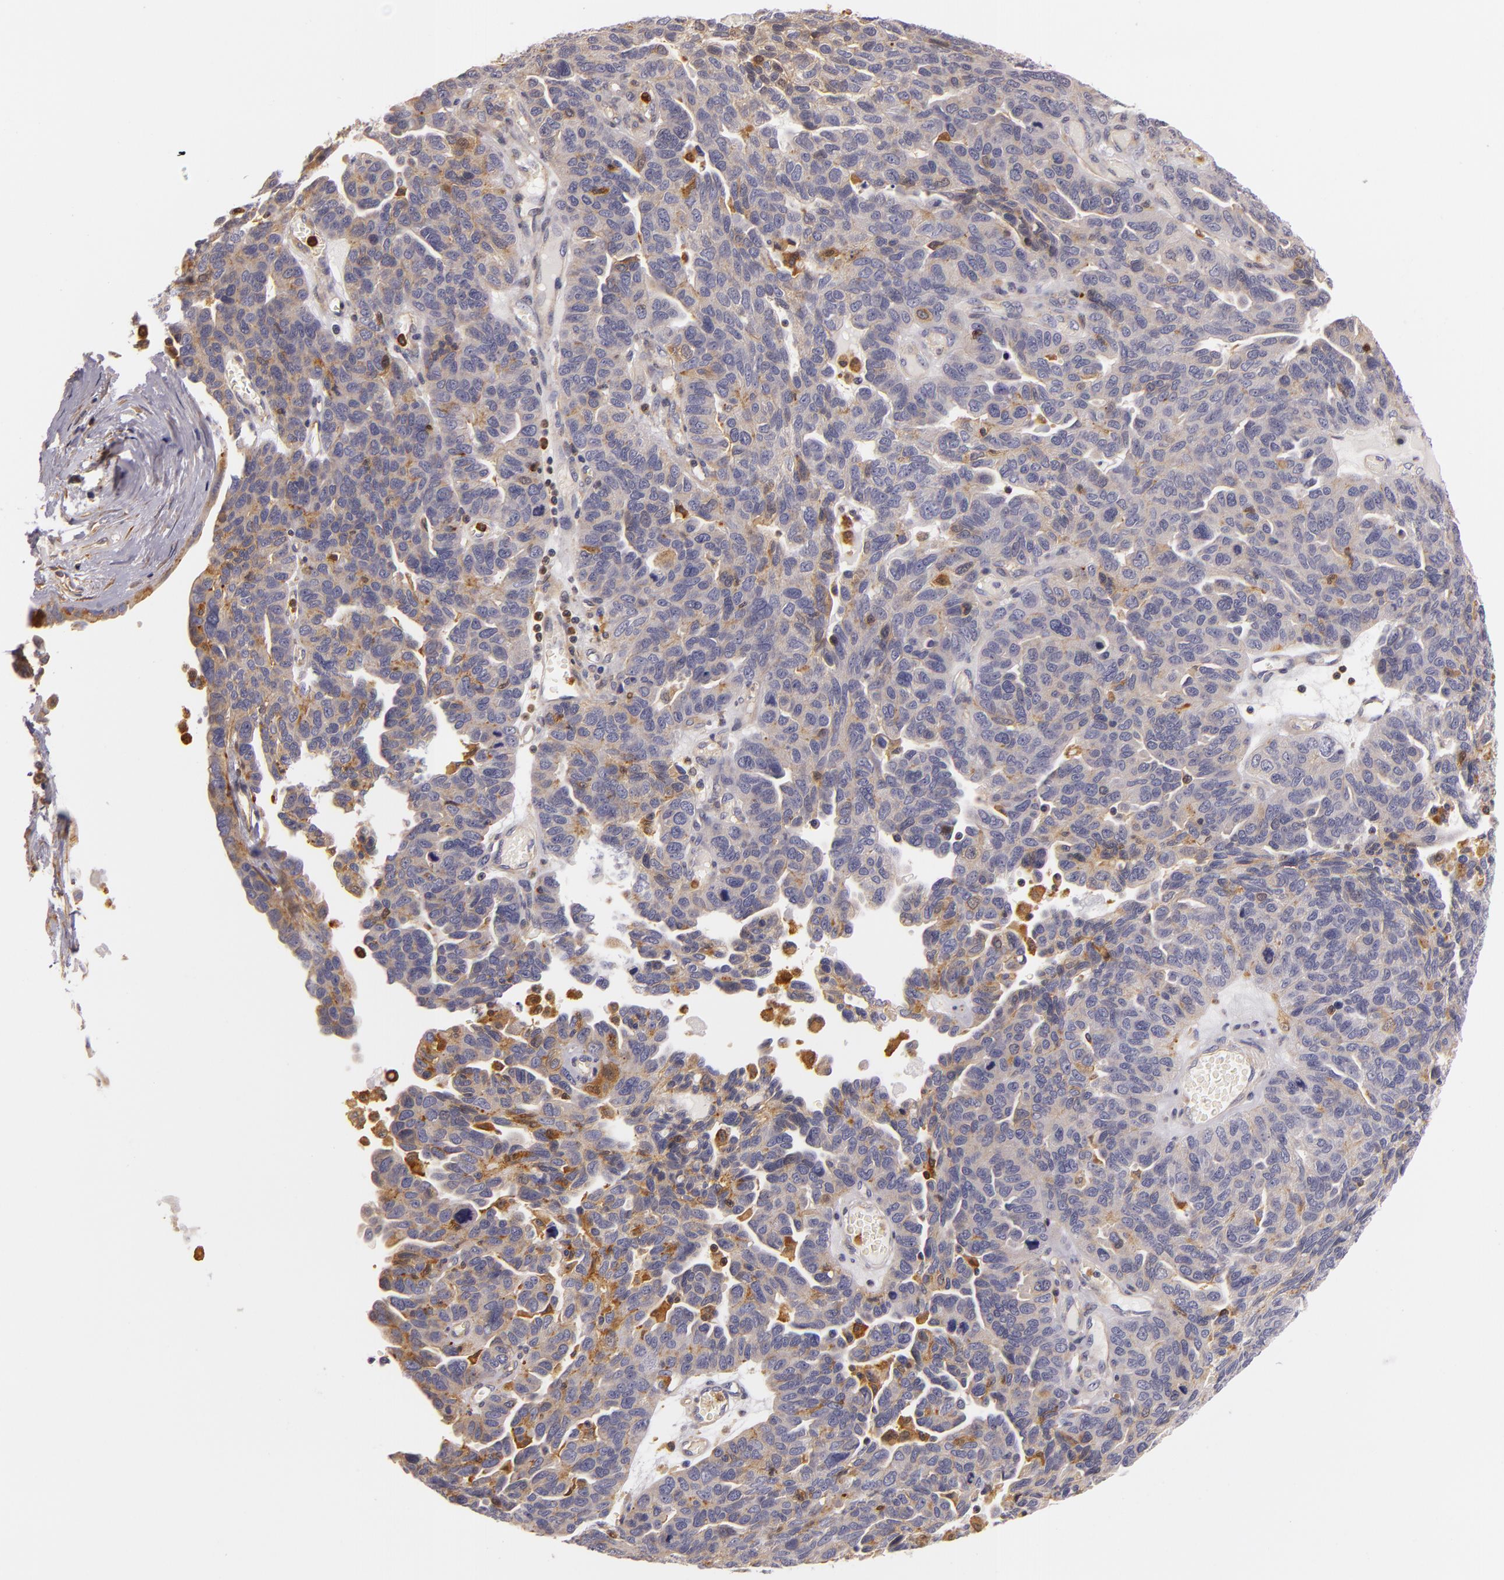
{"staining": {"intensity": "weak", "quantity": ">75%", "location": "cytoplasmic/membranous"}, "tissue": "ovarian cancer", "cell_type": "Tumor cells", "image_type": "cancer", "snomed": [{"axis": "morphology", "description": "Cystadenocarcinoma, serous, NOS"}, {"axis": "topography", "description": "Ovary"}], "caption": "An image showing weak cytoplasmic/membranous expression in approximately >75% of tumor cells in ovarian cancer, as visualized by brown immunohistochemical staining.", "gene": "TOM1", "patient": {"sex": "female", "age": 64}}